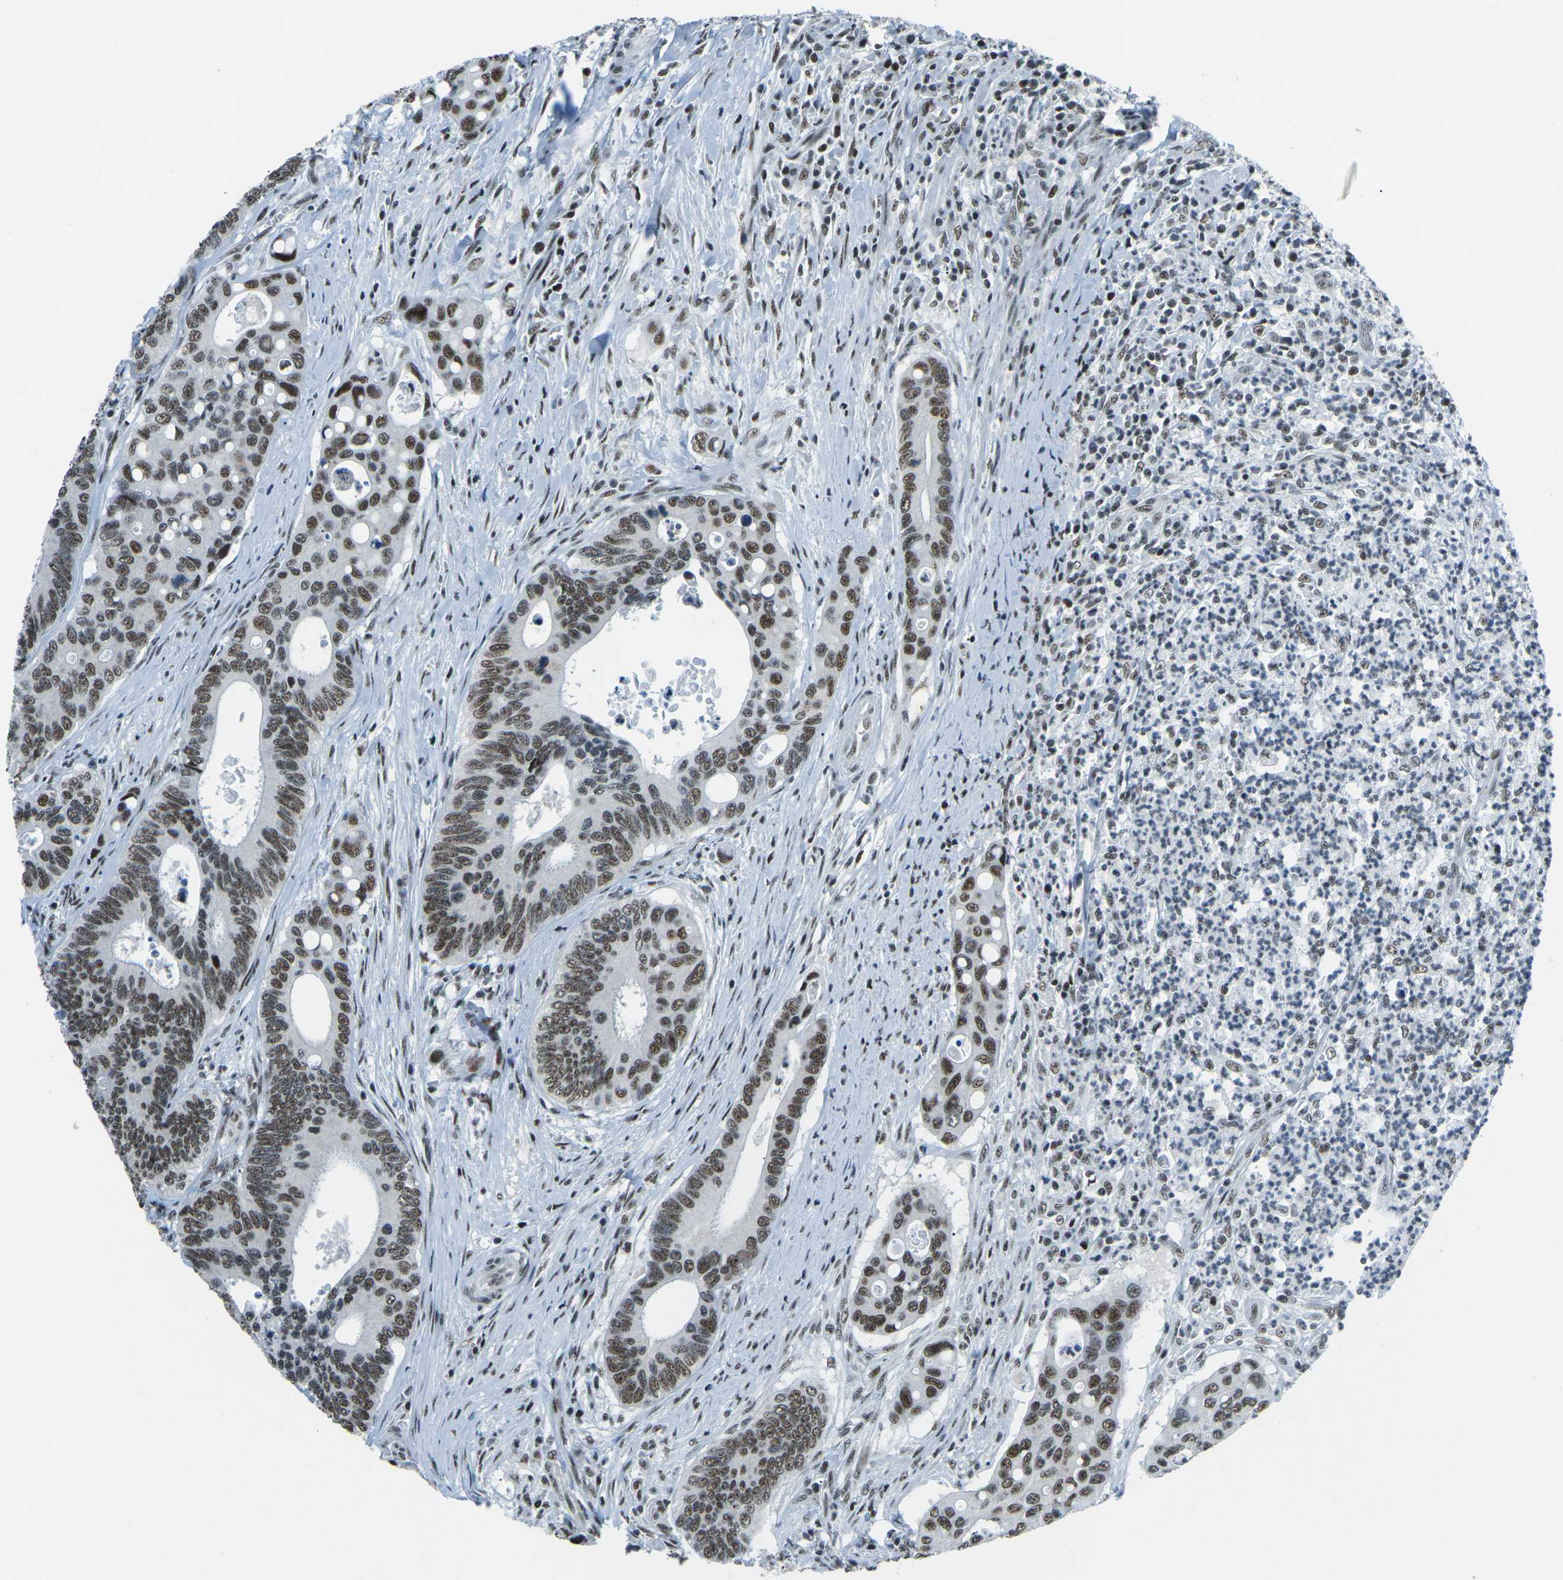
{"staining": {"intensity": "moderate", "quantity": ">75%", "location": "nuclear"}, "tissue": "colorectal cancer", "cell_type": "Tumor cells", "image_type": "cancer", "snomed": [{"axis": "morphology", "description": "Inflammation, NOS"}, {"axis": "morphology", "description": "Adenocarcinoma, NOS"}, {"axis": "topography", "description": "Colon"}], "caption": "Colorectal cancer (adenocarcinoma) stained with DAB immunohistochemistry exhibits medium levels of moderate nuclear staining in approximately >75% of tumor cells.", "gene": "RBL2", "patient": {"sex": "male", "age": 72}}